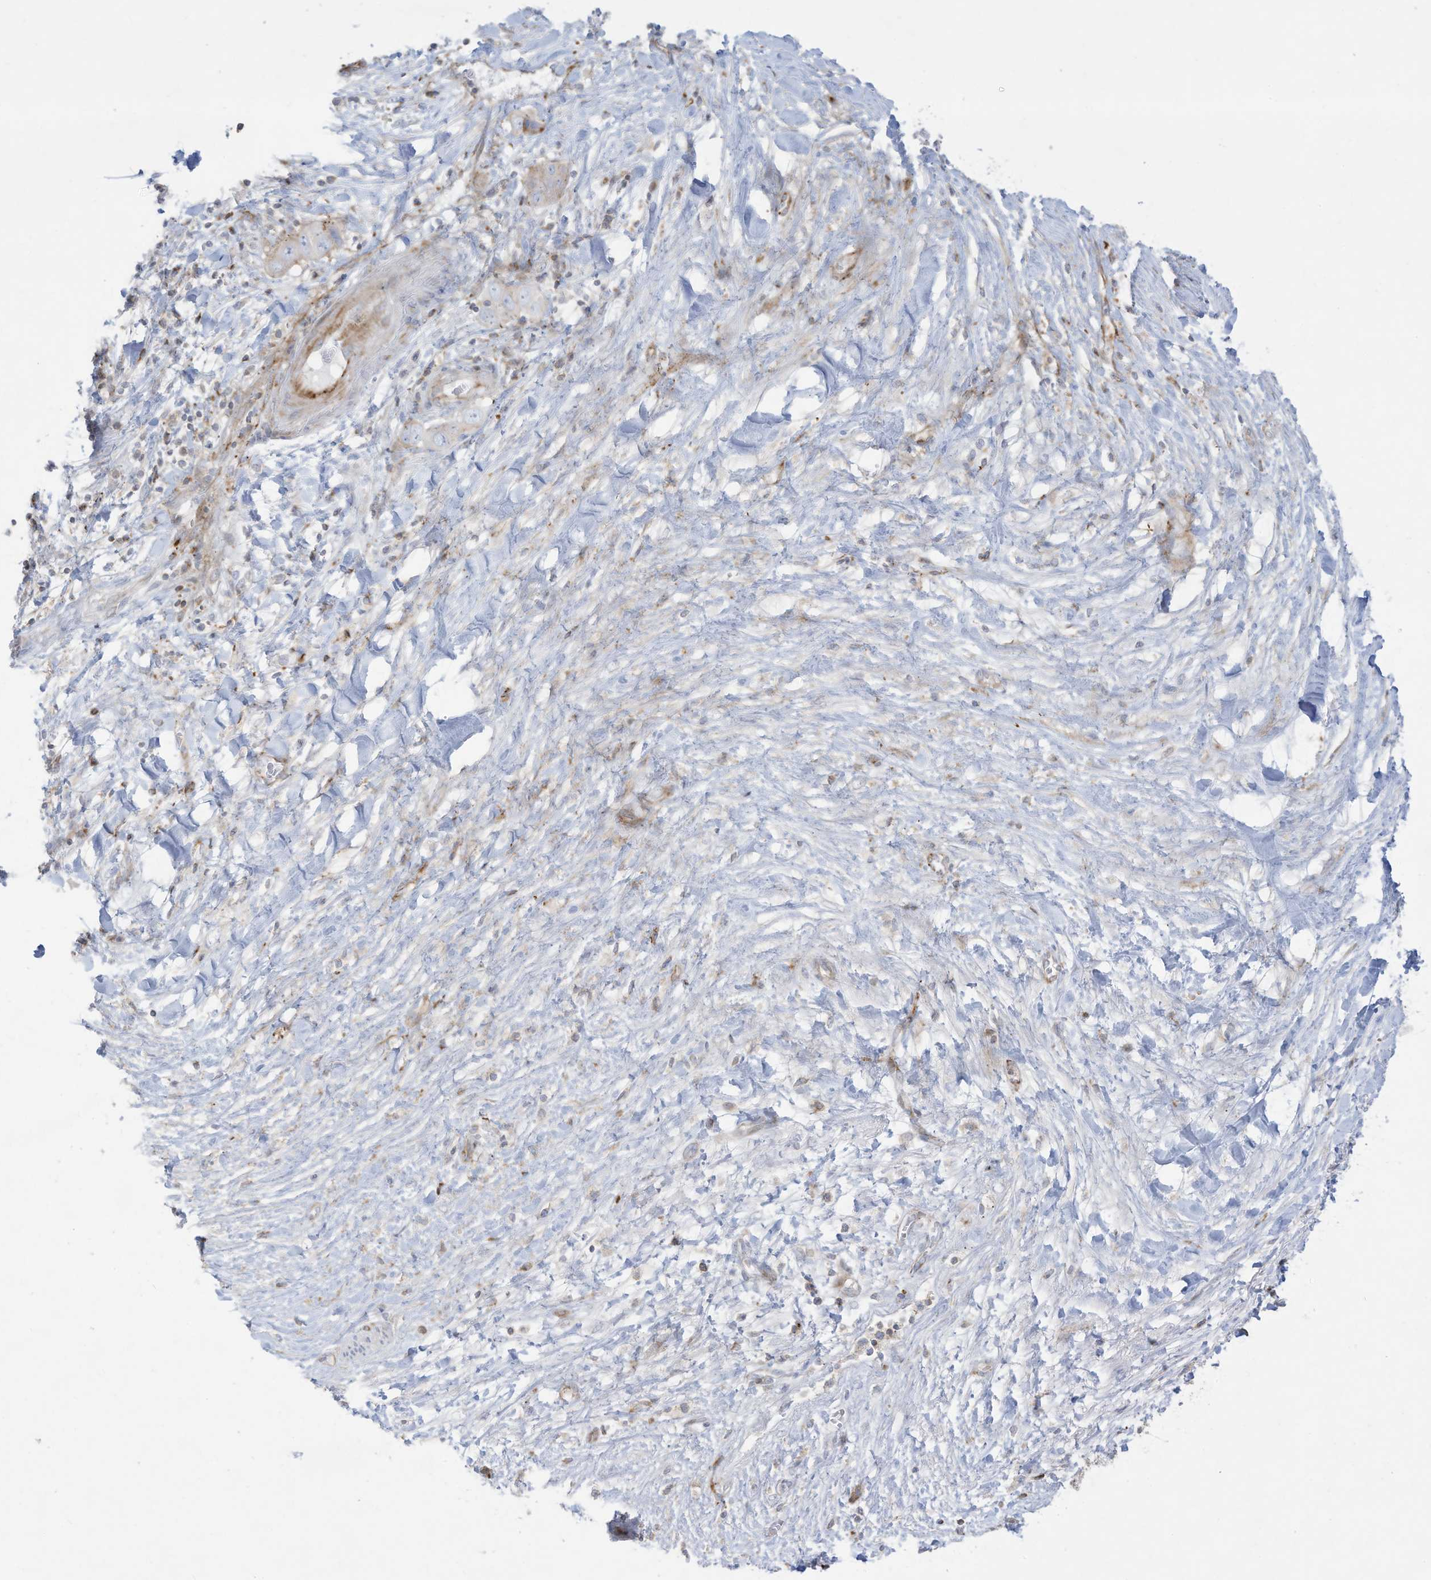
{"staining": {"intensity": "moderate", "quantity": "<25%", "location": "cytoplasmic/membranous"}, "tissue": "liver cancer", "cell_type": "Tumor cells", "image_type": "cancer", "snomed": [{"axis": "morphology", "description": "Cholangiocarcinoma"}, {"axis": "topography", "description": "Liver"}], "caption": "A histopathology image of liver cancer (cholangiocarcinoma) stained for a protein demonstrates moderate cytoplasmic/membranous brown staining in tumor cells.", "gene": "THNSL2", "patient": {"sex": "female", "age": 52}}